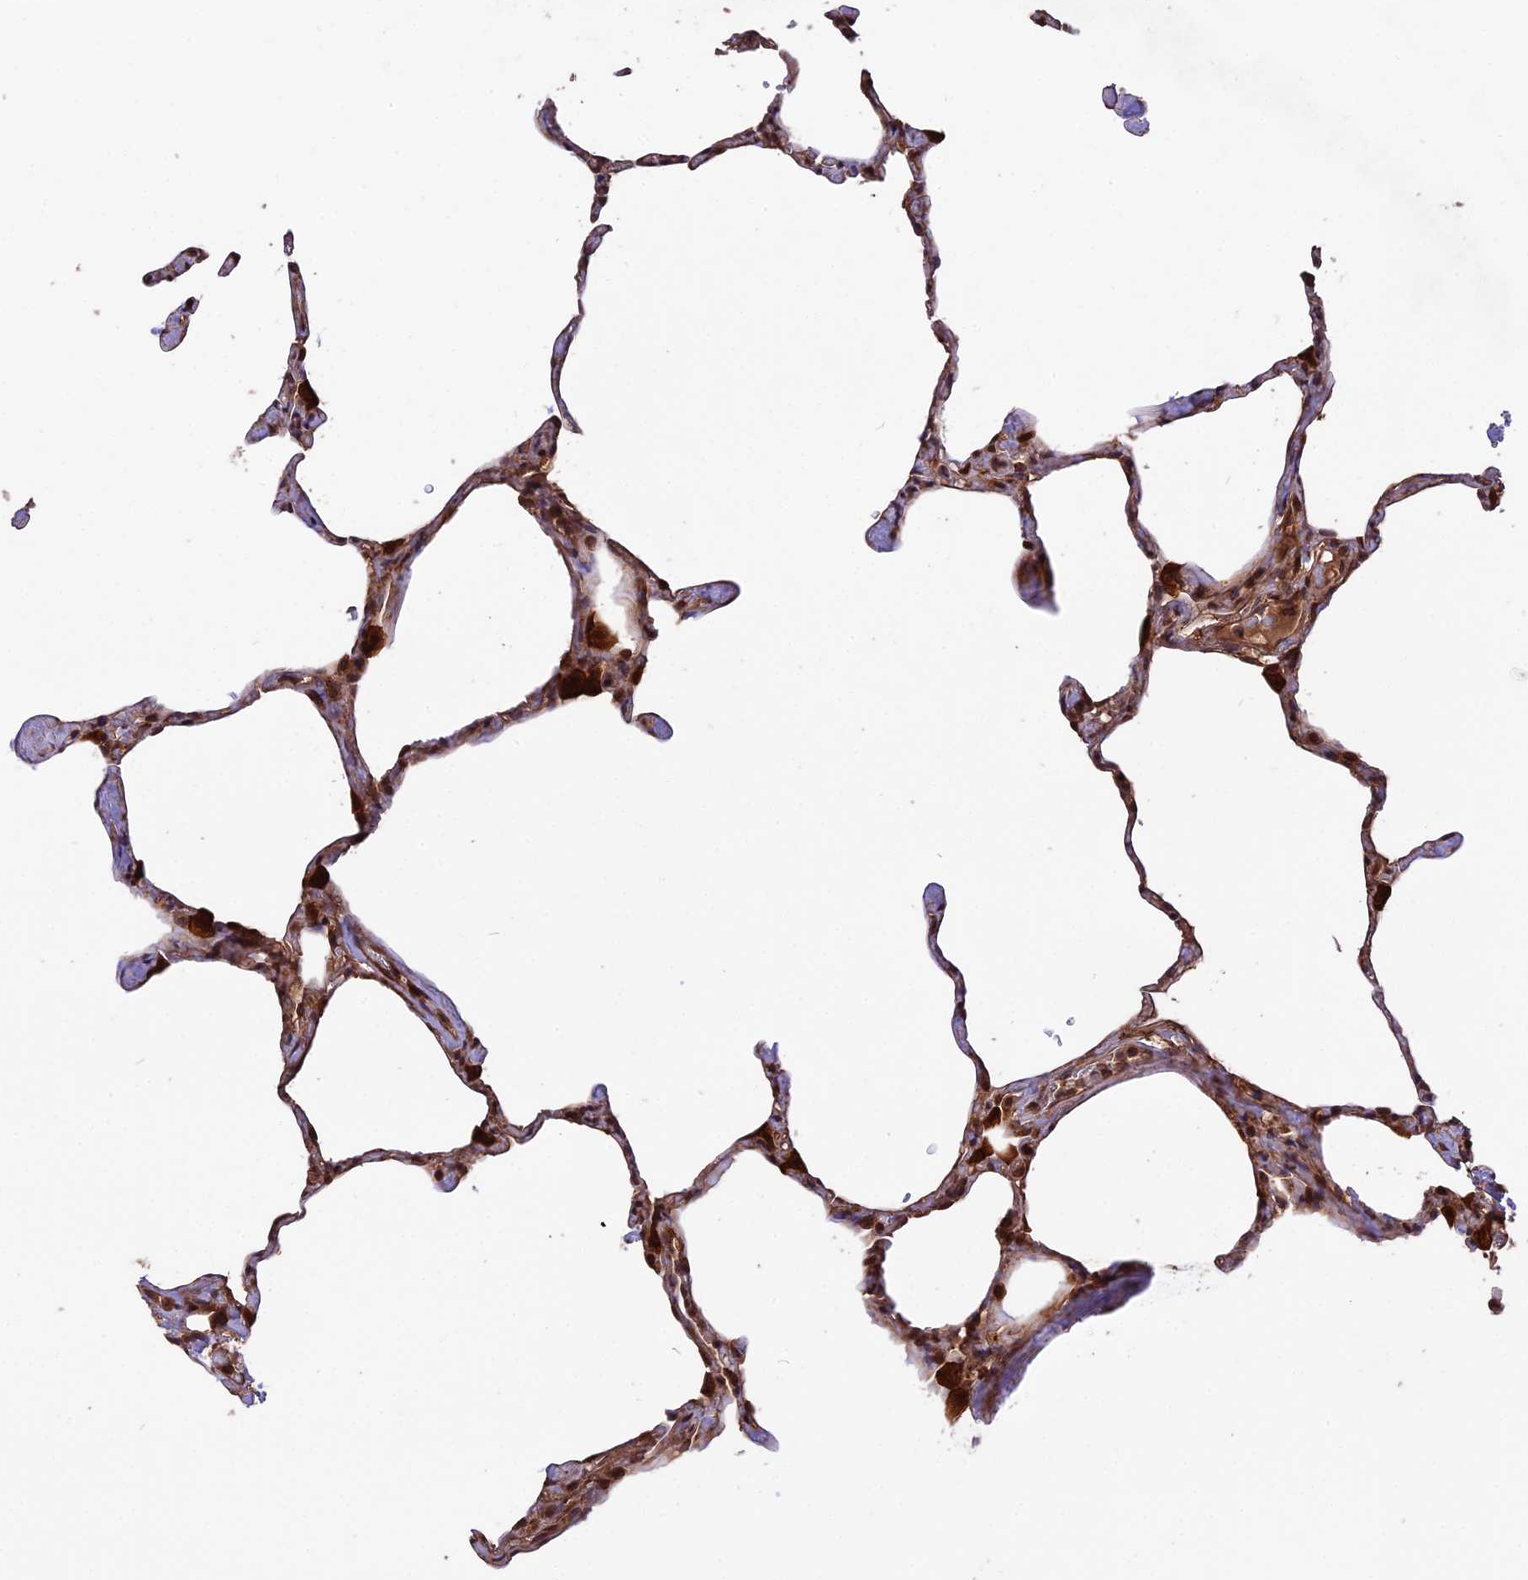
{"staining": {"intensity": "moderate", "quantity": "25%-75%", "location": "cytoplasmic/membranous"}, "tissue": "lung", "cell_type": "Alveolar cells", "image_type": "normal", "snomed": [{"axis": "morphology", "description": "Normal tissue, NOS"}, {"axis": "topography", "description": "Lung"}], "caption": "A medium amount of moderate cytoplasmic/membranous expression is present in about 25%-75% of alveolar cells in benign lung.", "gene": "ESCO1", "patient": {"sex": "male", "age": 65}}